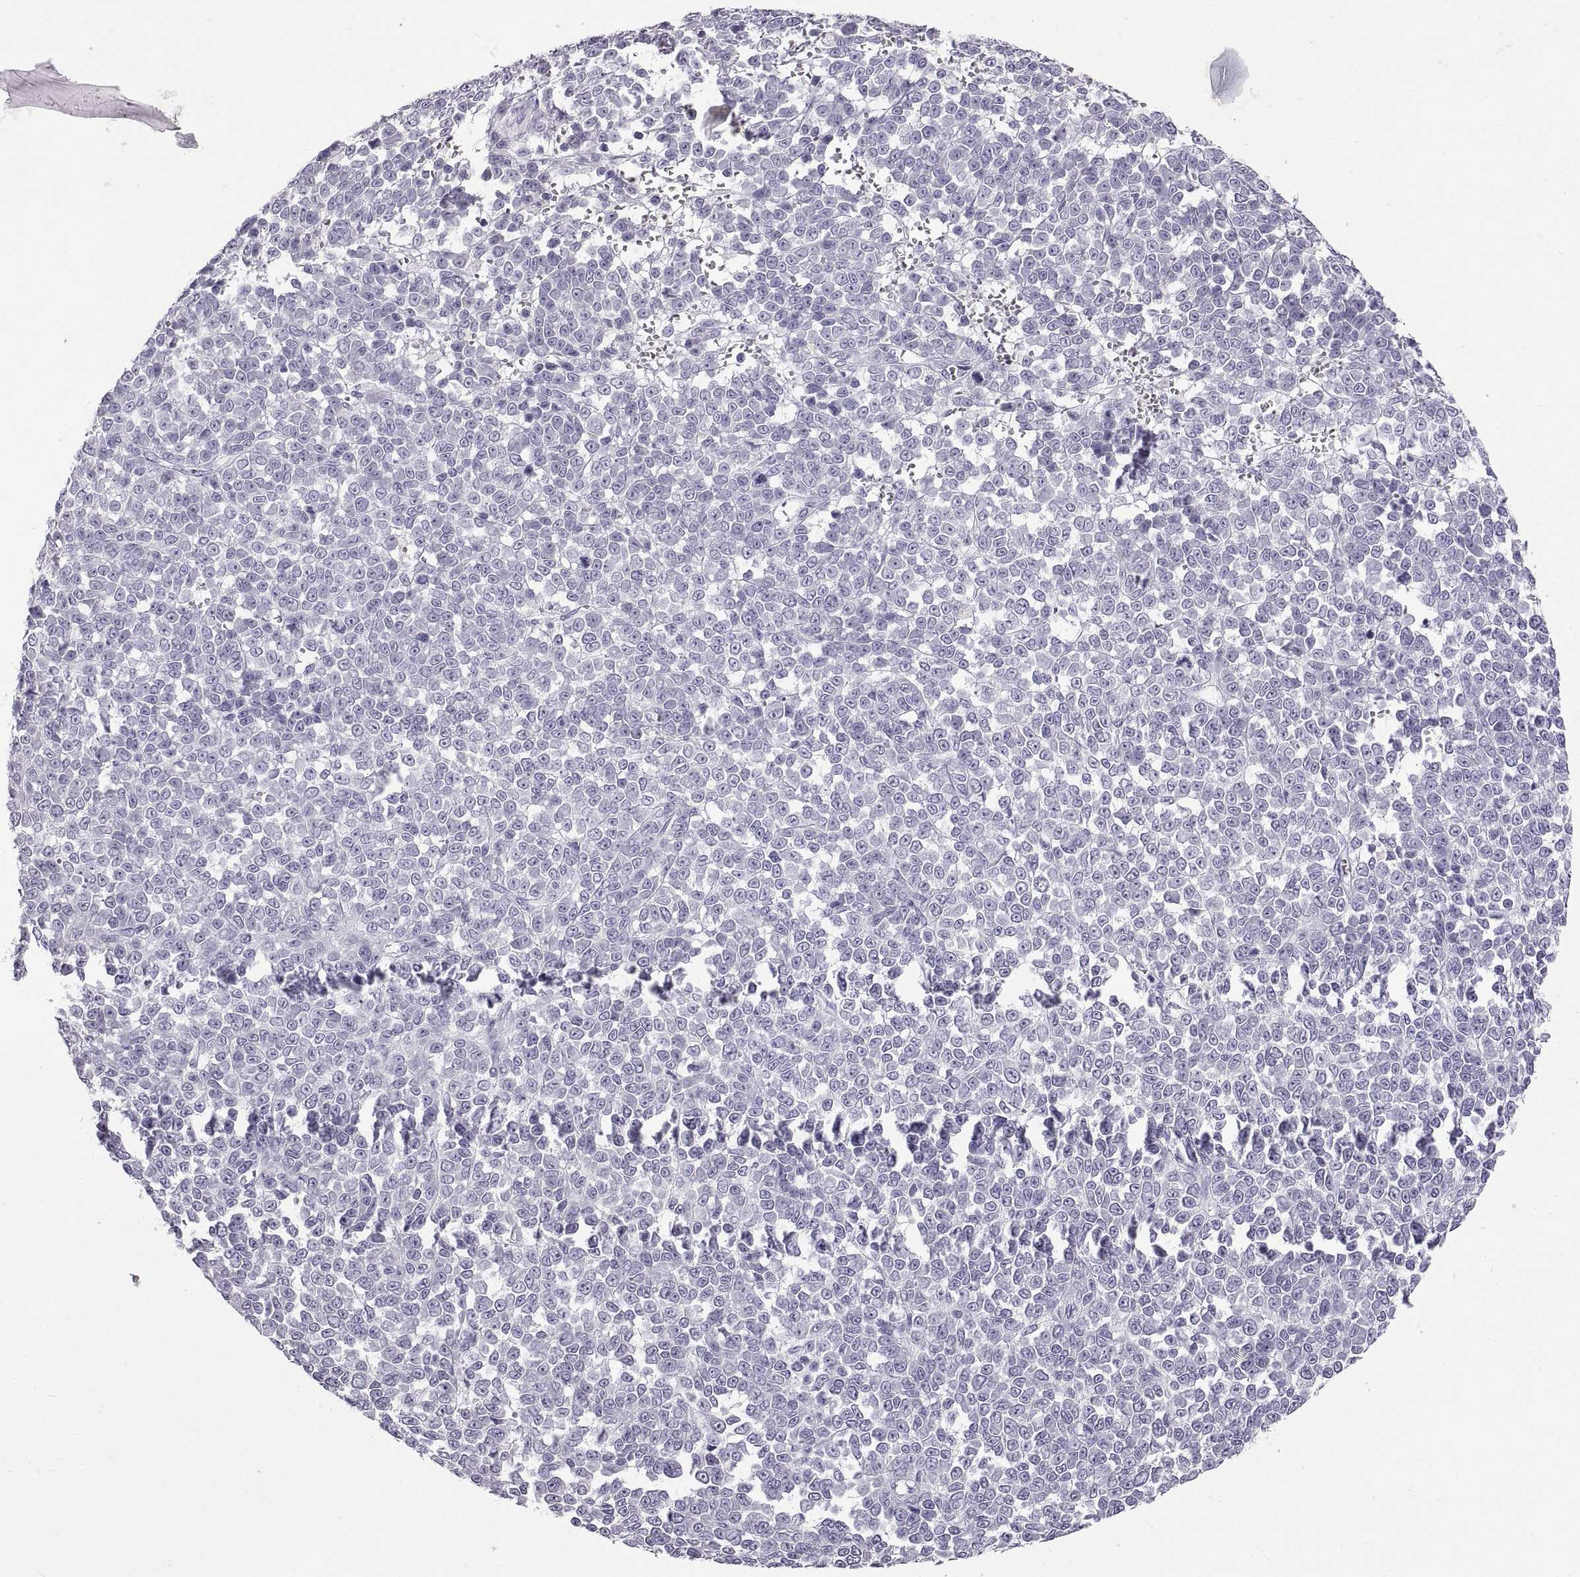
{"staining": {"intensity": "negative", "quantity": "none", "location": "none"}, "tissue": "melanoma", "cell_type": "Tumor cells", "image_type": "cancer", "snomed": [{"axis": "morphology", "description": "Malignant melanoma, NOS"}, {"axis": "topography", "description": "Skin"}], "caption": "Tumor cells show no significant staining in melanoma.", "gene": "WFDC8", "patient": {"sex": "female", "age": 95}}